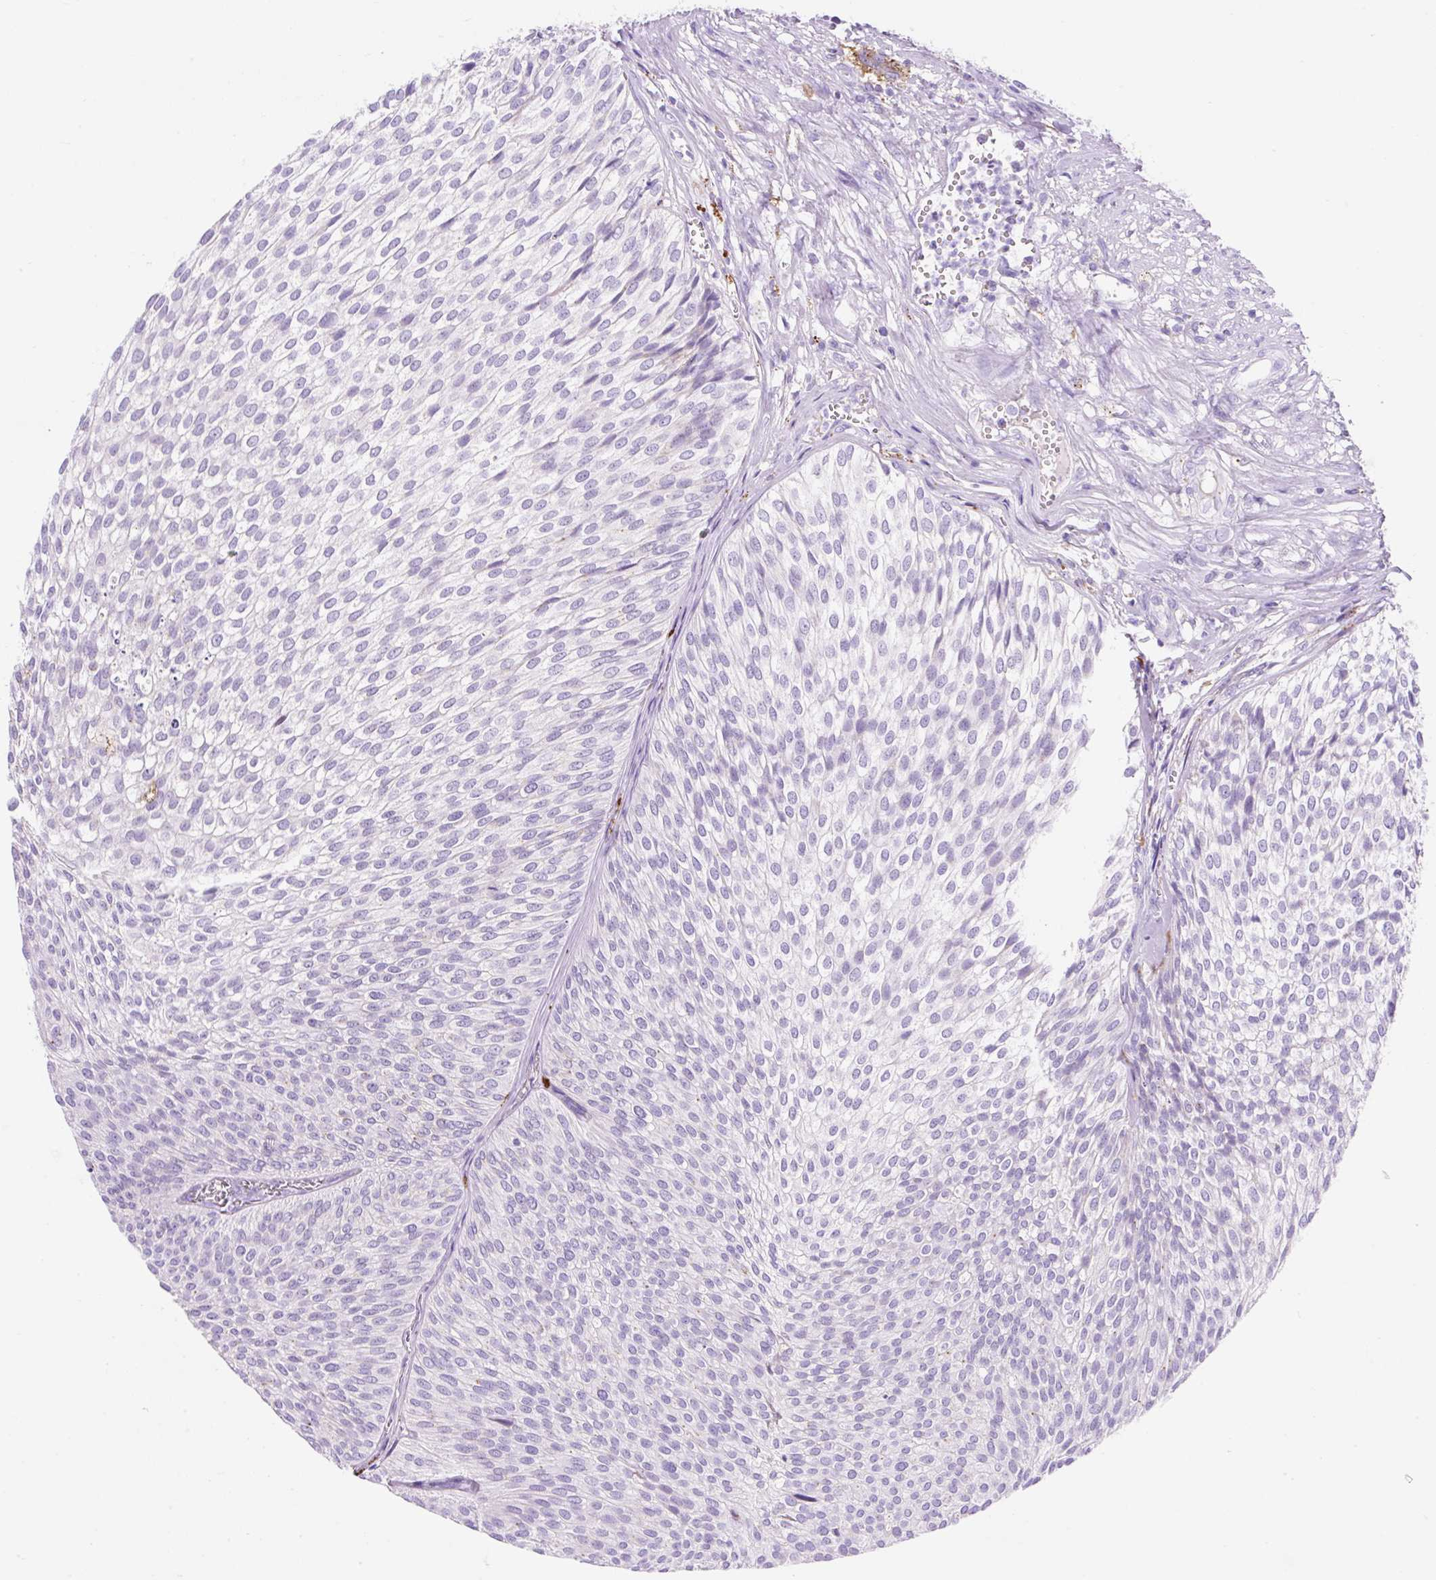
{"staining": {"intensity": "negative", "quantity": "none", "location": "none"}, "tissue": "urothelial cancer", "cell_type": "Tumor cells", "image_type": "cancer", "snomed": [{"axis": "morphology", "description": "Urothelial carcinoma, Low grade"}, {"axis": "topography", "description": "Urinary bladder"}], "caption": "Immunohistochemical staining of urothelial cancer reveals no significant positivity in tumor cells. (DAB IHC with hematoxylin counter stain).", "gene": "HEXB", "patient": {"sex": "male", "age": 91}}